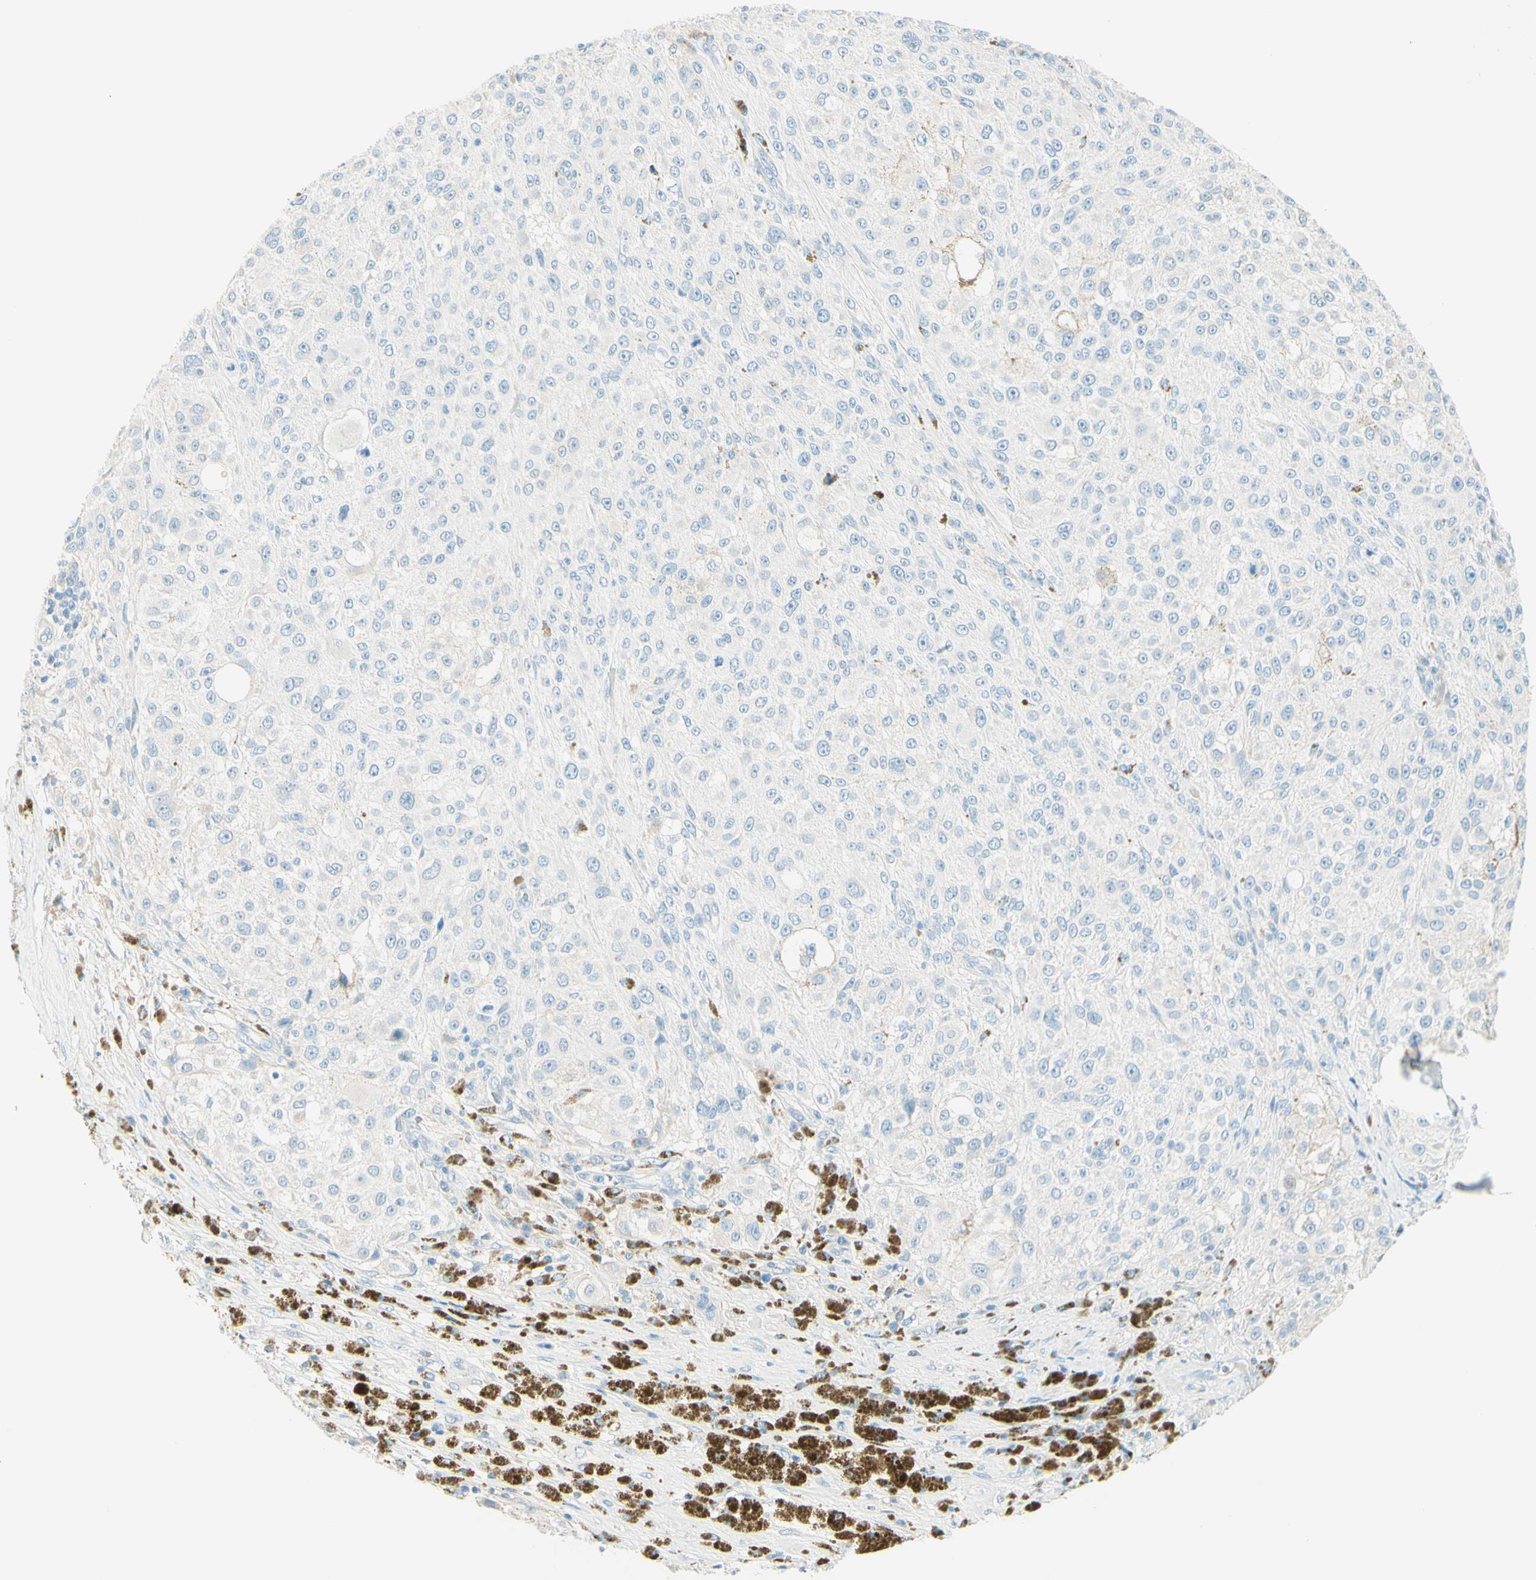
{"staining": {"intensity": "negative", "quantity": "none", "location": "none"}, "tissue": "melanoma", "cell_type": "Tumor cells", "image_type": "cancer", "snomed": [{"axis": "morphology", "description": "Necrosis, NOS"}, {"axis": "morphology", "description": "Malignant melanoma, NOS"}, {"axis": "topography", "description": "Skin"}], "caption": "An IHC micrograph of melanoma is shown. There is no staining in tumor cells of melanoma.", "gene": "NCBP2L", "patient": {"sex": "female", "age": 87}}